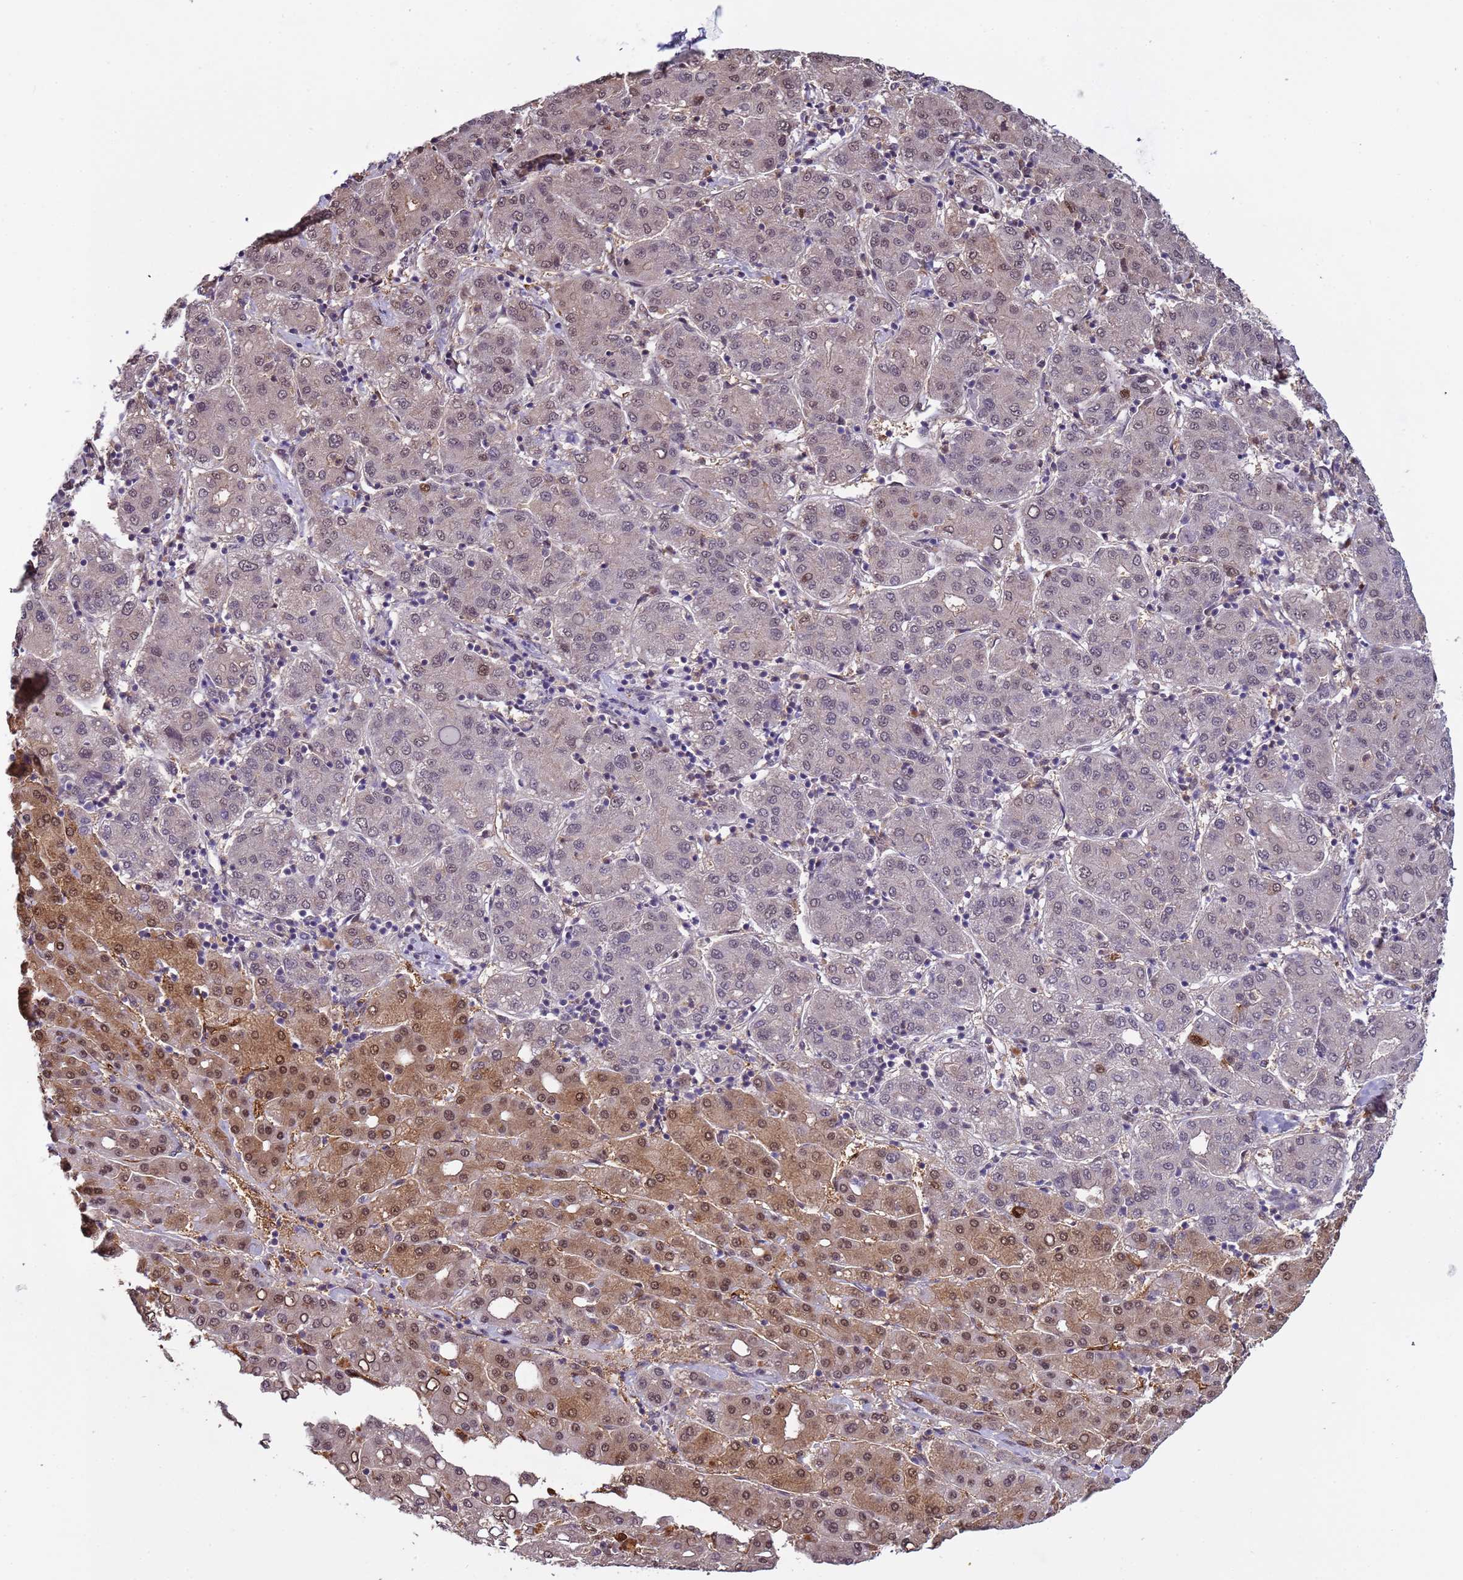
{"staining": {"intensity": "weak", "quantity": "25%-75%", "location": "nuclear"}, "tissue": "liver cancer", "cell_type": "Tumor cells", "image_type": "cancer", "snomed": [{"axis": "morphology", "description": "Carcinoma, Hepatocellular, NOS"}, {"axis": "topography", "description": "Liver"}], "caption": "About 25%-75% of tumor cells in human hepatocellular carcinoma (liver) show weak nuclear protein staining as visualized by brown immunohistochemical staining.", "gene": "ZBTB5", "patient": {"sex": "male", "age": 65}}